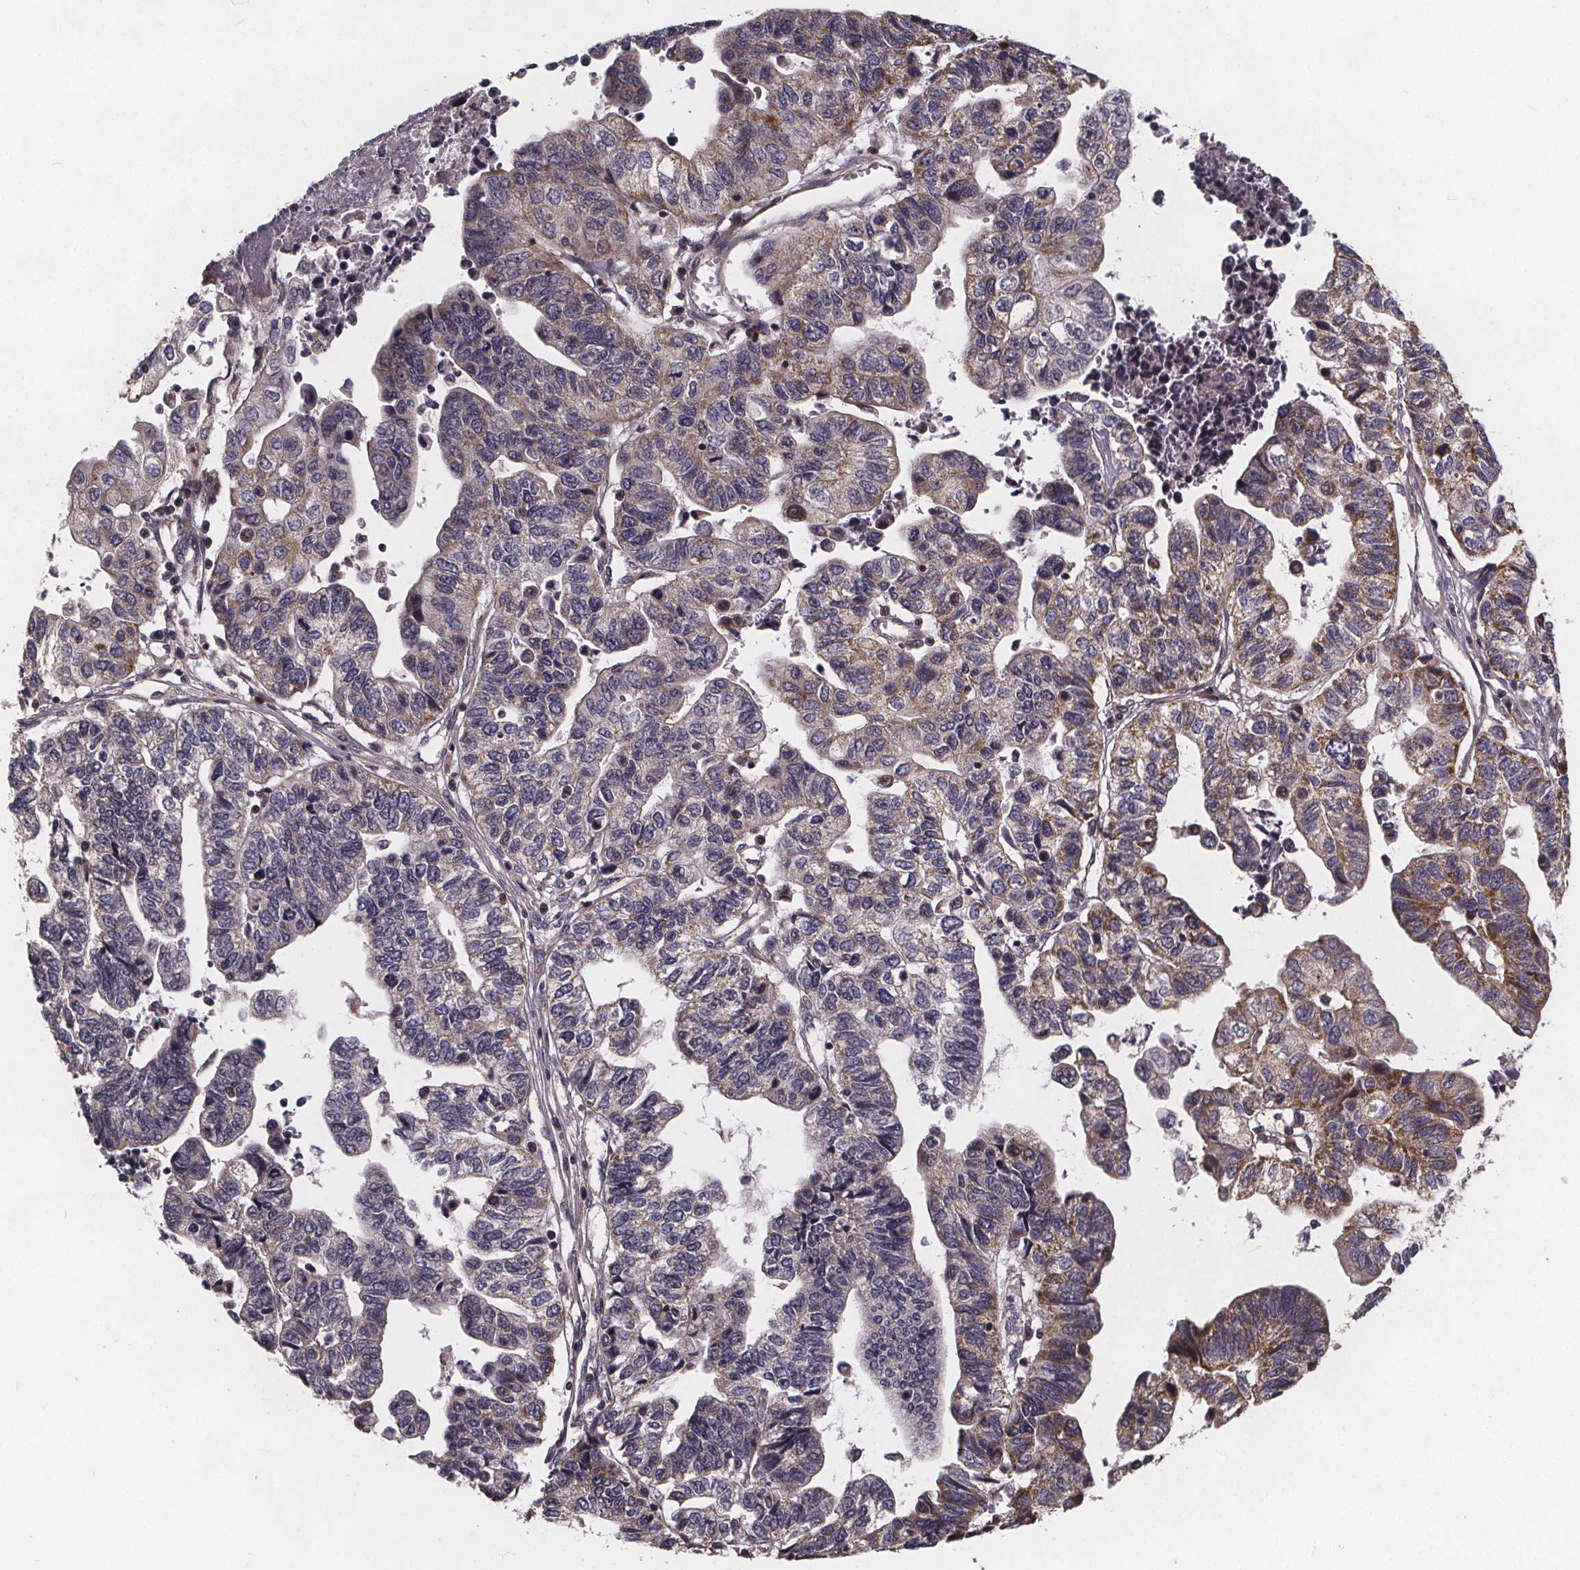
{"staining": {"intensity": "moderate", "quantity": "25%-75%", "location": "cytoplasmic/membranous"}, "tissue": "stomach cancer", "cell_type": "Tumor cells", "image_type": "cancer", "snomed": [{"axis": "morphology", "description": "Adenocarcinoma, NOS"}, {"axis": "topography", "description": "Stomach, upper"}], "caption": "This histopathology image reveals immunohistochemistry (IHC) staining of human stomach cancer, with medium moderate cytoplasmic/membranous expression in approximately 25%-75% of tumor cells.", "gene": "YME1L1", "patient": {"sex": "female", "age": 67}}